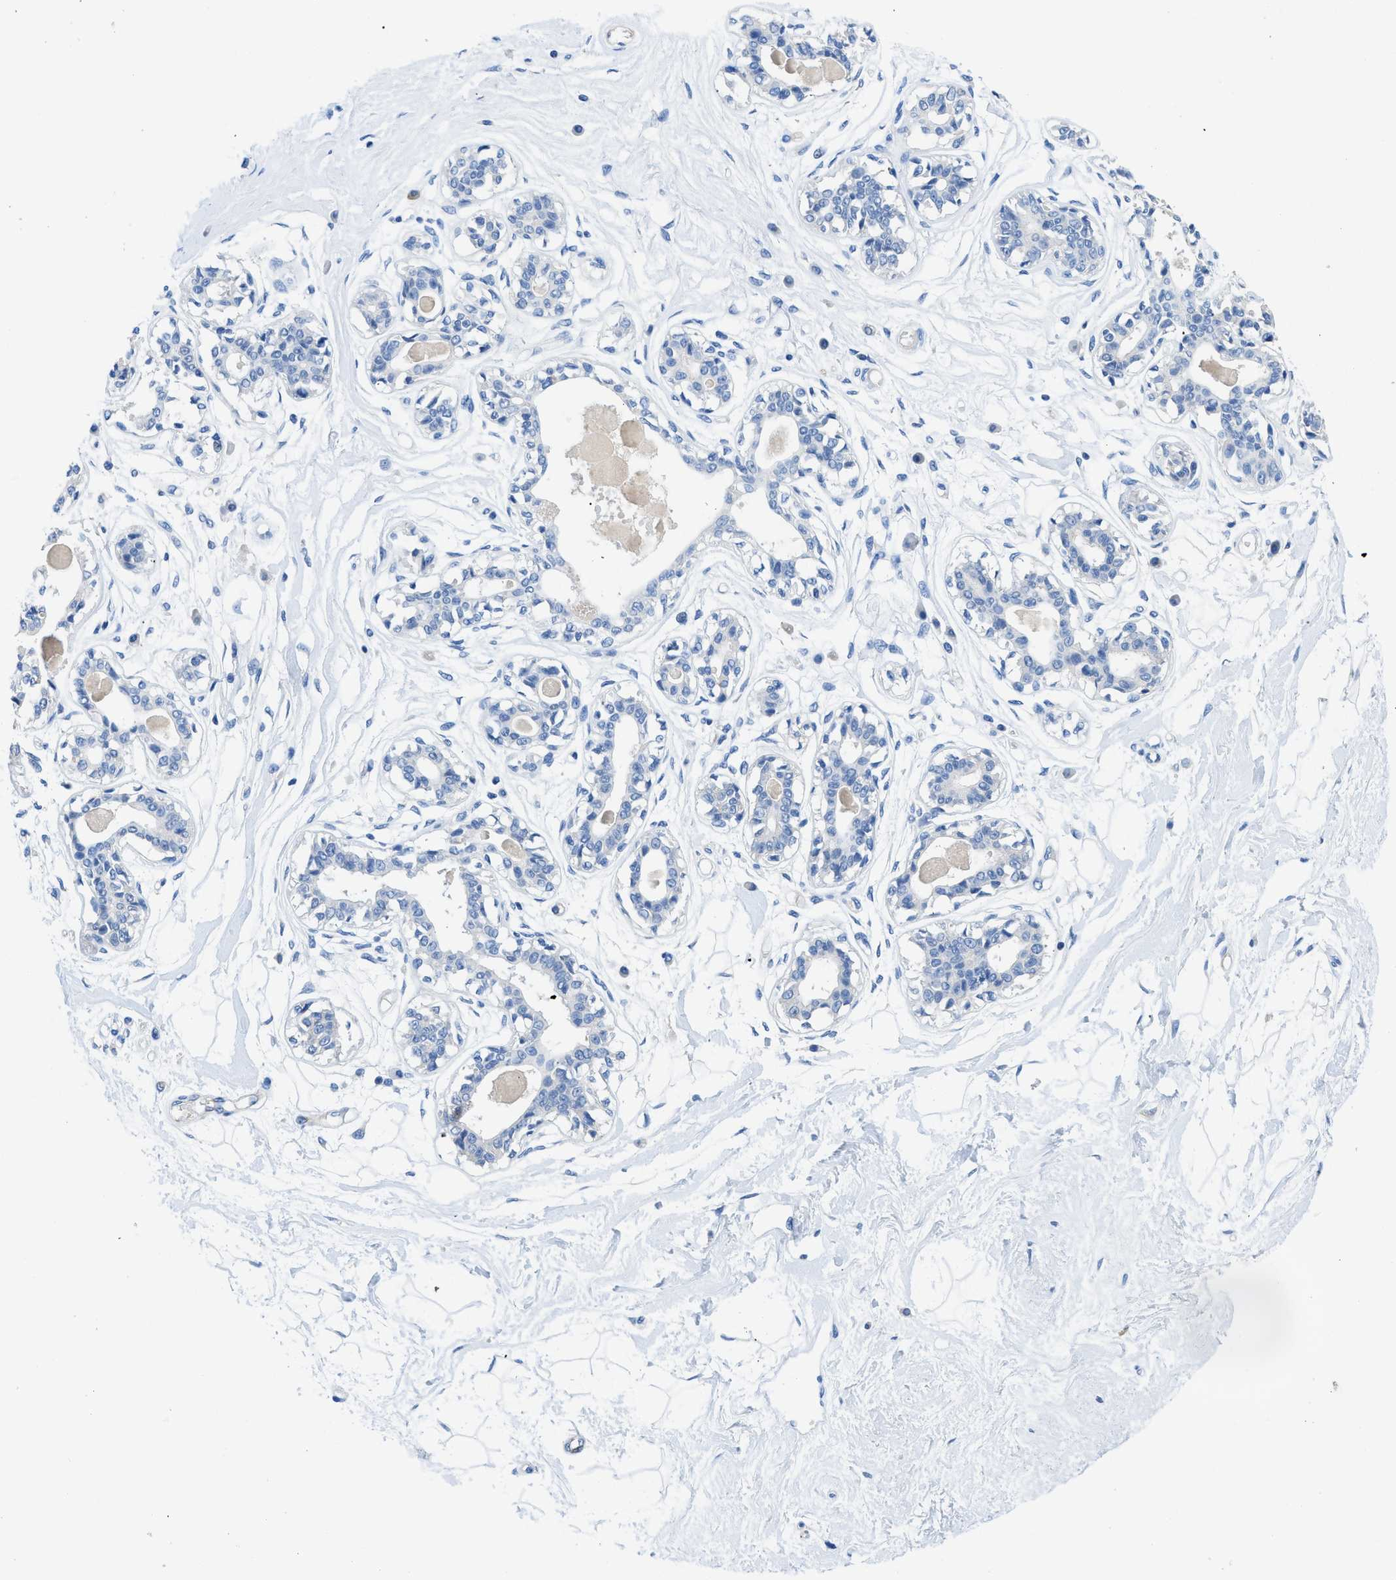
{"staining": {"intensity": "negative", "quantity": "none", "location": "none"}, "tissue": "breast", "cell_type": "Adipocytes", "image_type": "normal", "snomed": [{"axis": "morphology", "description": "Normal tissue, NOS"}, {"axis": "topography", "description": "Breast"}], "caption": "This is an immunohistochemistry (IHC) histopathology image of normal human breast. There is no expression in adipocytes.", "gene": "NEB", "patient": {"sex": "female", "age": 45}}